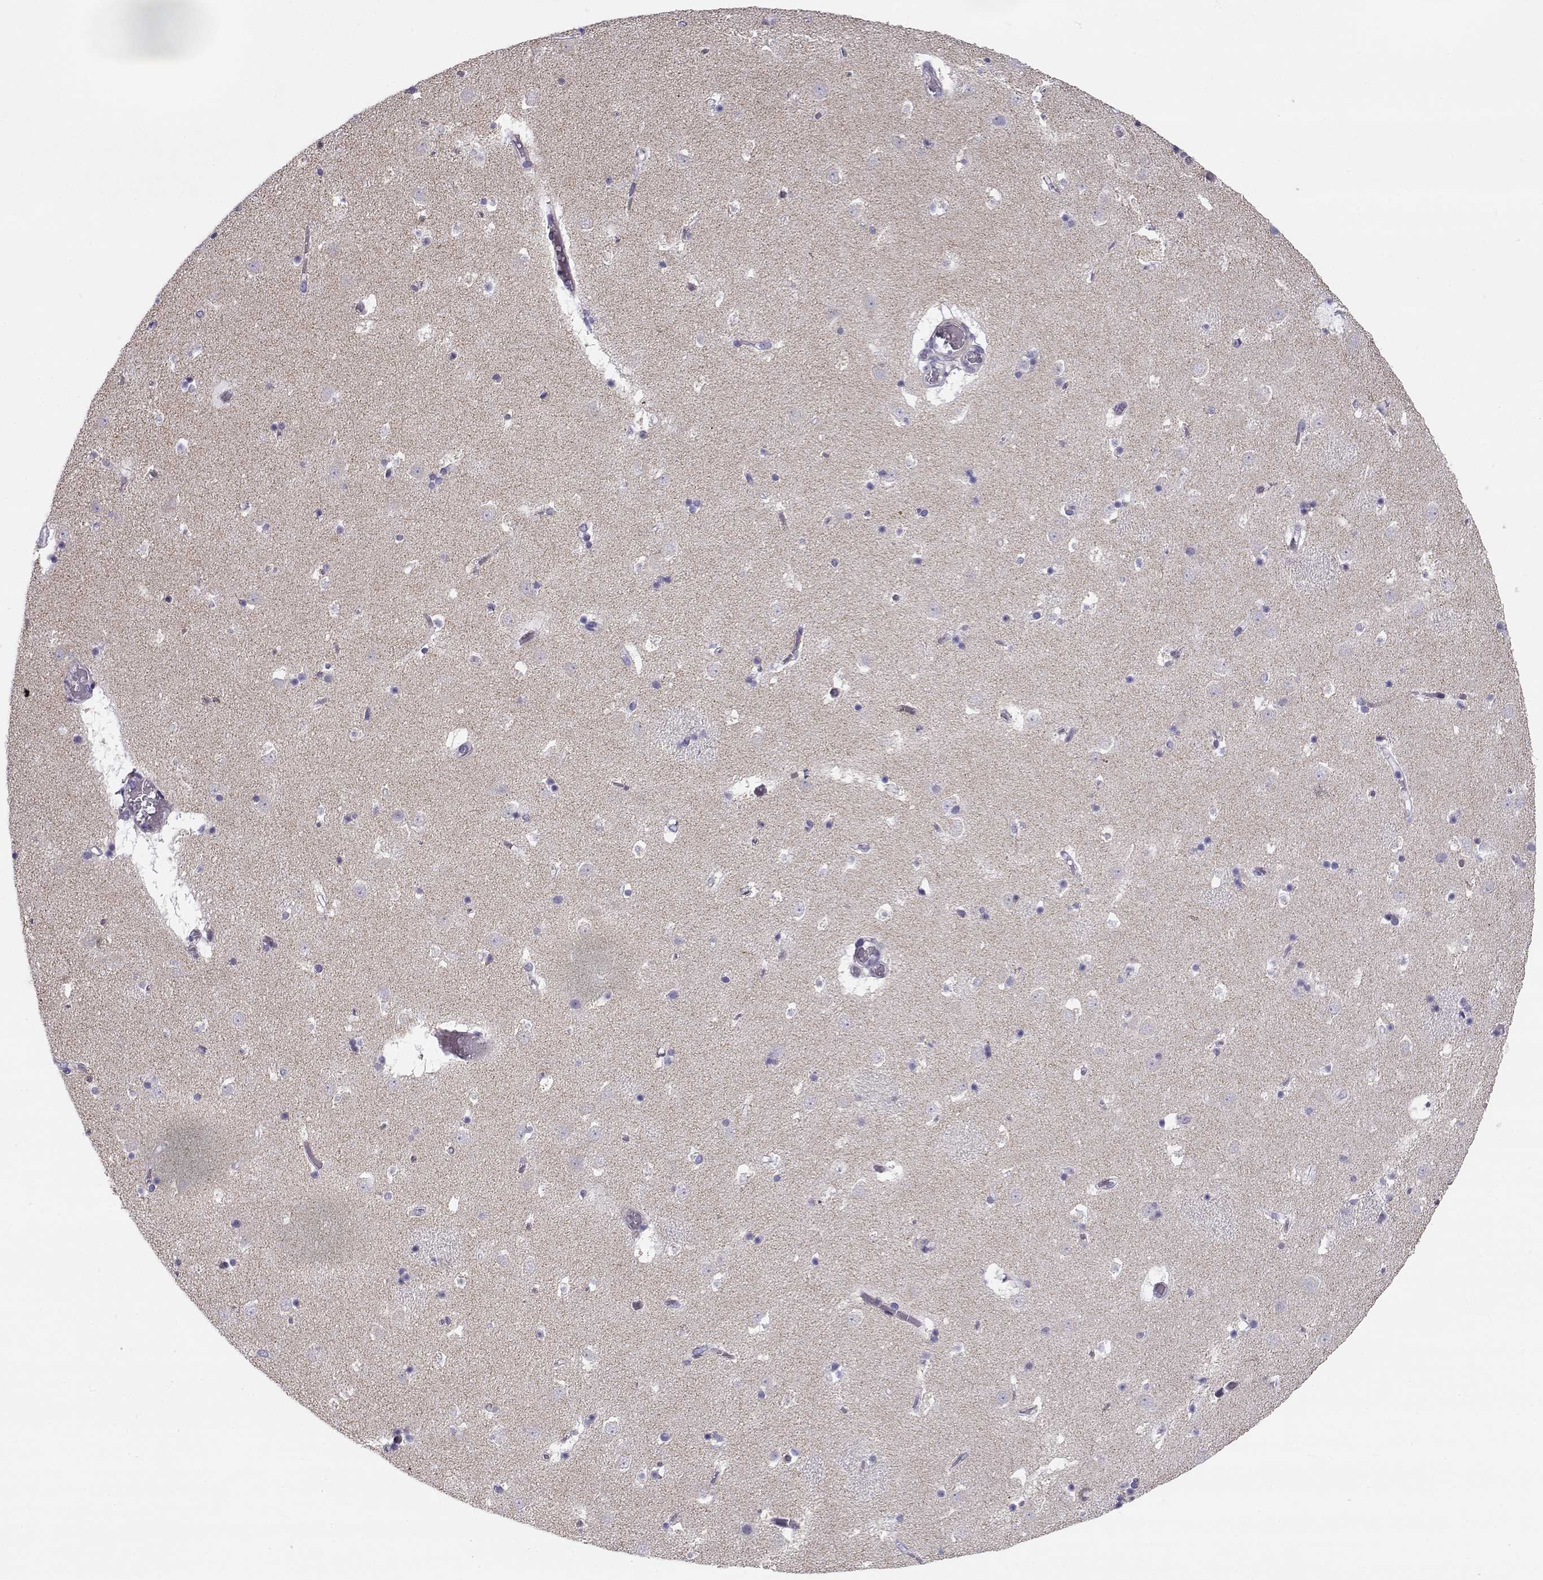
{"staining": {"intensity": "negative", "quantity": "none", "location": "none"}, "tissue": "caudate", "cell_type": "Glial cells", "image_type": "normal", "snomed": [{"axis": "morphology", "description": "Normal tissue, NOS"}, {"axis": "topography", "description": "Lateral ventricle wall"}], "caption": "An IHC image of unremarkable caudate is shown. There is no staining in glial cells of caudate.", "gene": "CREB3L3", "patient": {"sex": "female", "age": 42}}